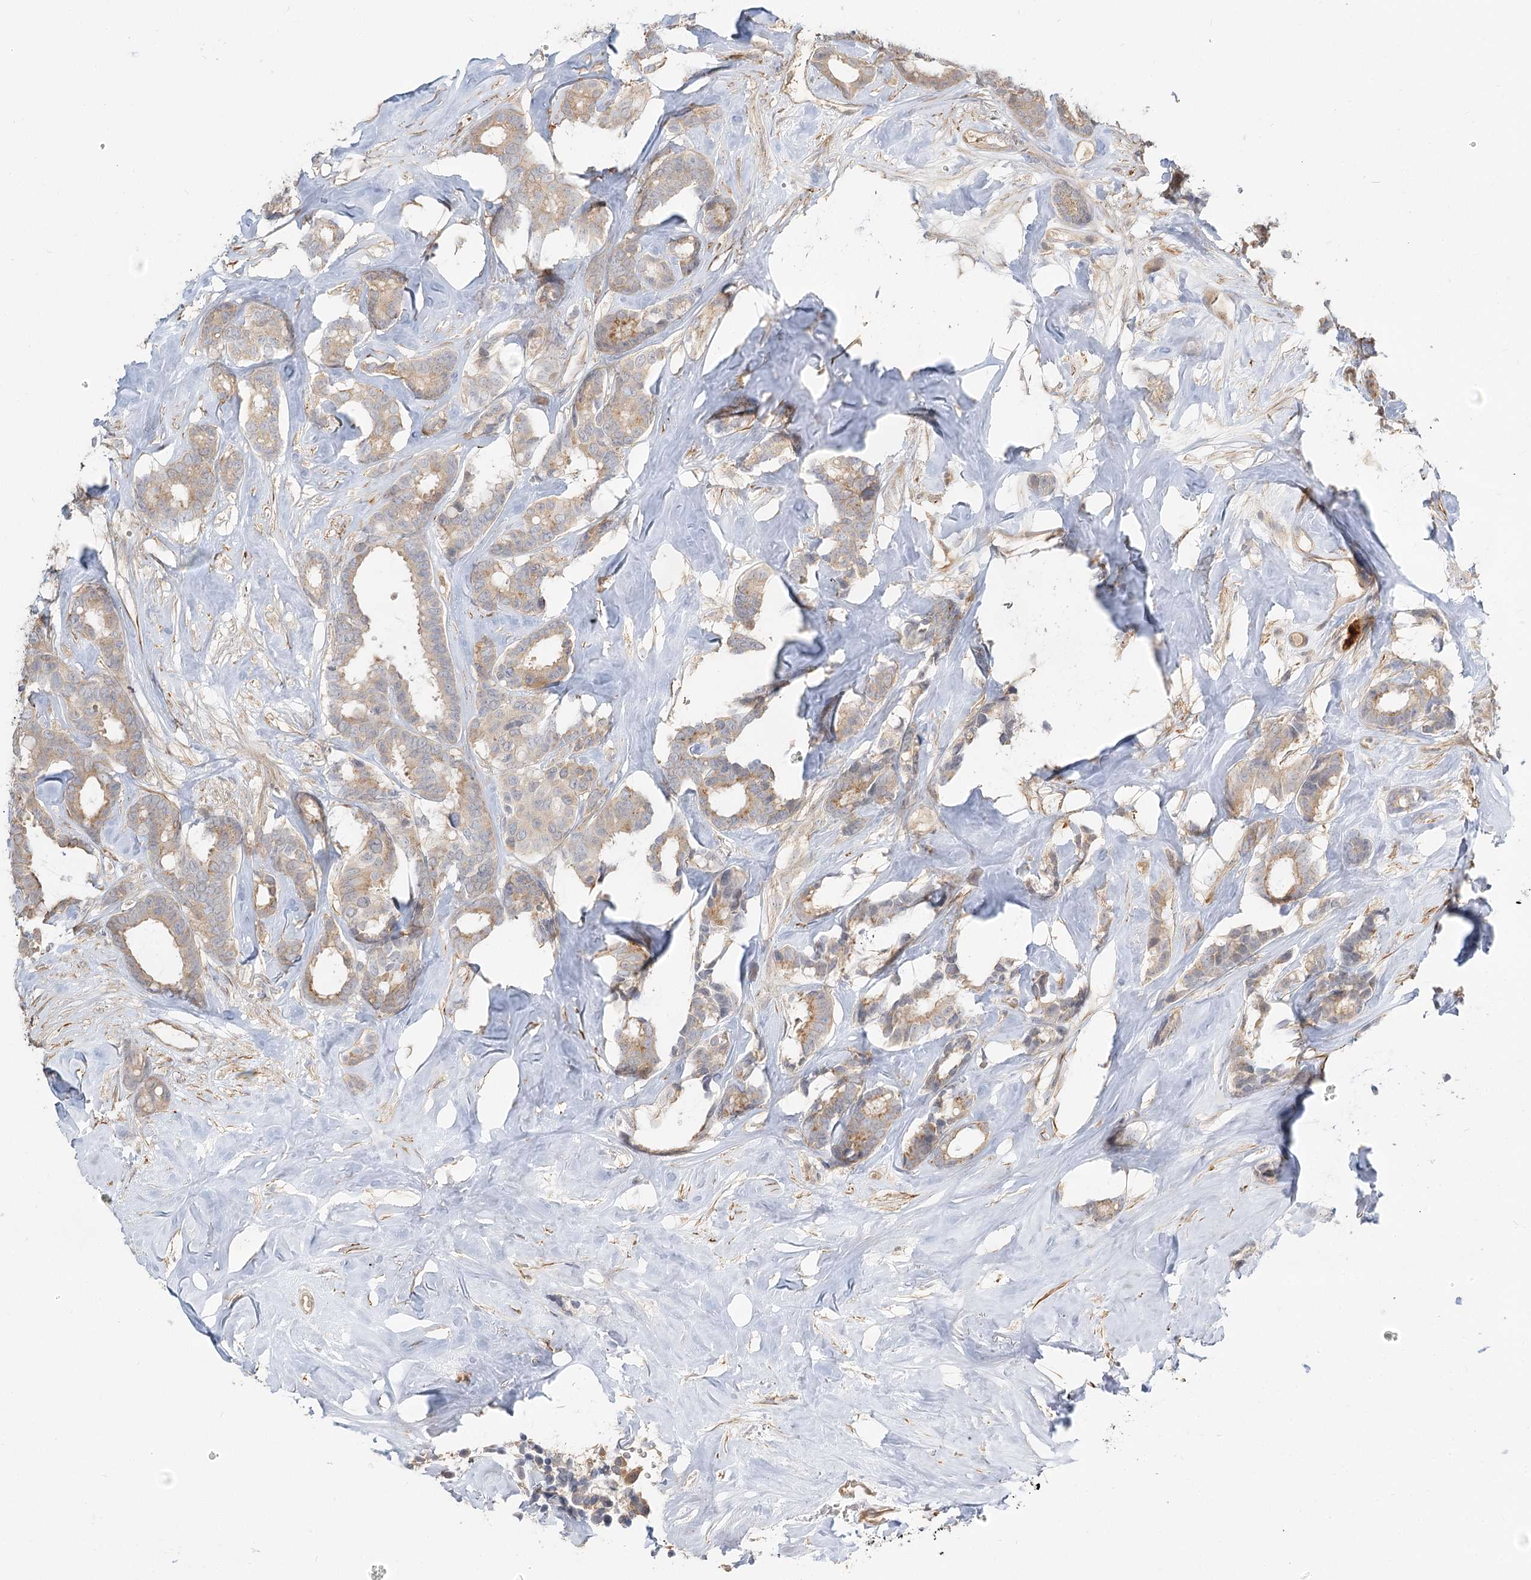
{"staining": {"intensity": "weak", "quantity": "25%-75%", "location": "cytoplasmic/membranous"}, "tissue": "breast cancer", "cell_type": "Tumor cells", "image_type": "cancer", "snomed": [{"axis": "morphology", "description": "Duct carcinoma"}, {"axis": "topography", "description": "Breast"}], "caption": "This is a histology image of immunohistochemistry (IHC) staining of breast intraductal carcinoma, which shows weak positivity in the cytoplasmic/membranous of tumor cells.", "gene": "GUCY2C", "patient": {"sex": "female", "age": 87}}